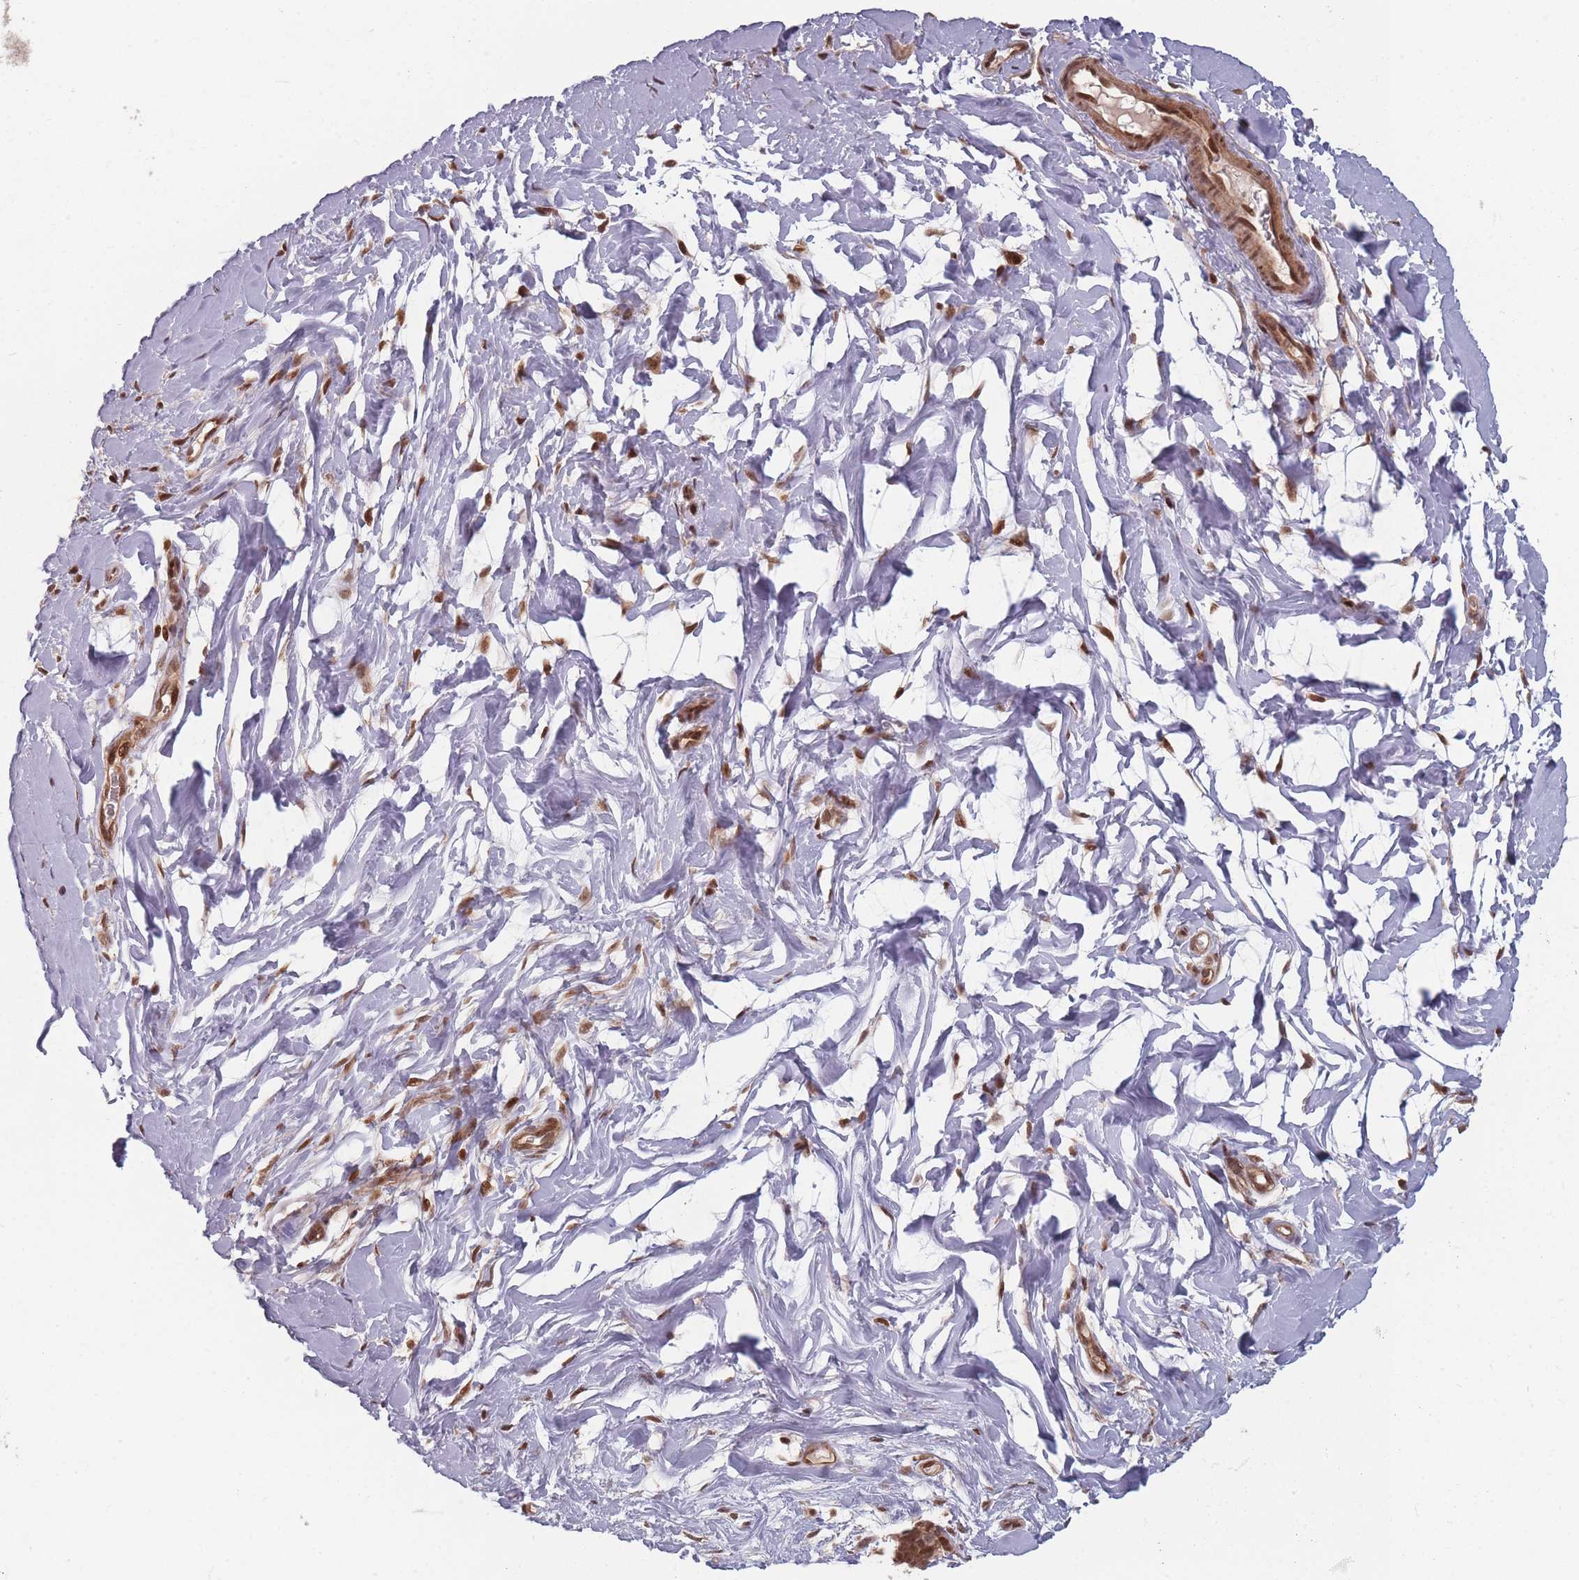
{"staining": {"intensity": "moderate", "quantity": "25%-75%", "location": "cytoplasmic/membranous,nuclear"}, "tissue": "adipose tissue", "cell_type": "Adipocytes", "image_type": "normal", "snomed": [{"axis": "morphology", "description": "Normal tissue, NOS"}, {"axis": "topography", "description": "Breast"}], "caption": "High-magnification brightfield microscopy of benign adipose tissue stained with DAB (brown) and counterstained with hematoxylin (blue). adipocytes exhibit moderate cytoplasmic/membranous,nuclear expression is identified in approximately25%-75% of cells.", "gene": "WDR55", "patient": {"sex": "female", "age": 26}}